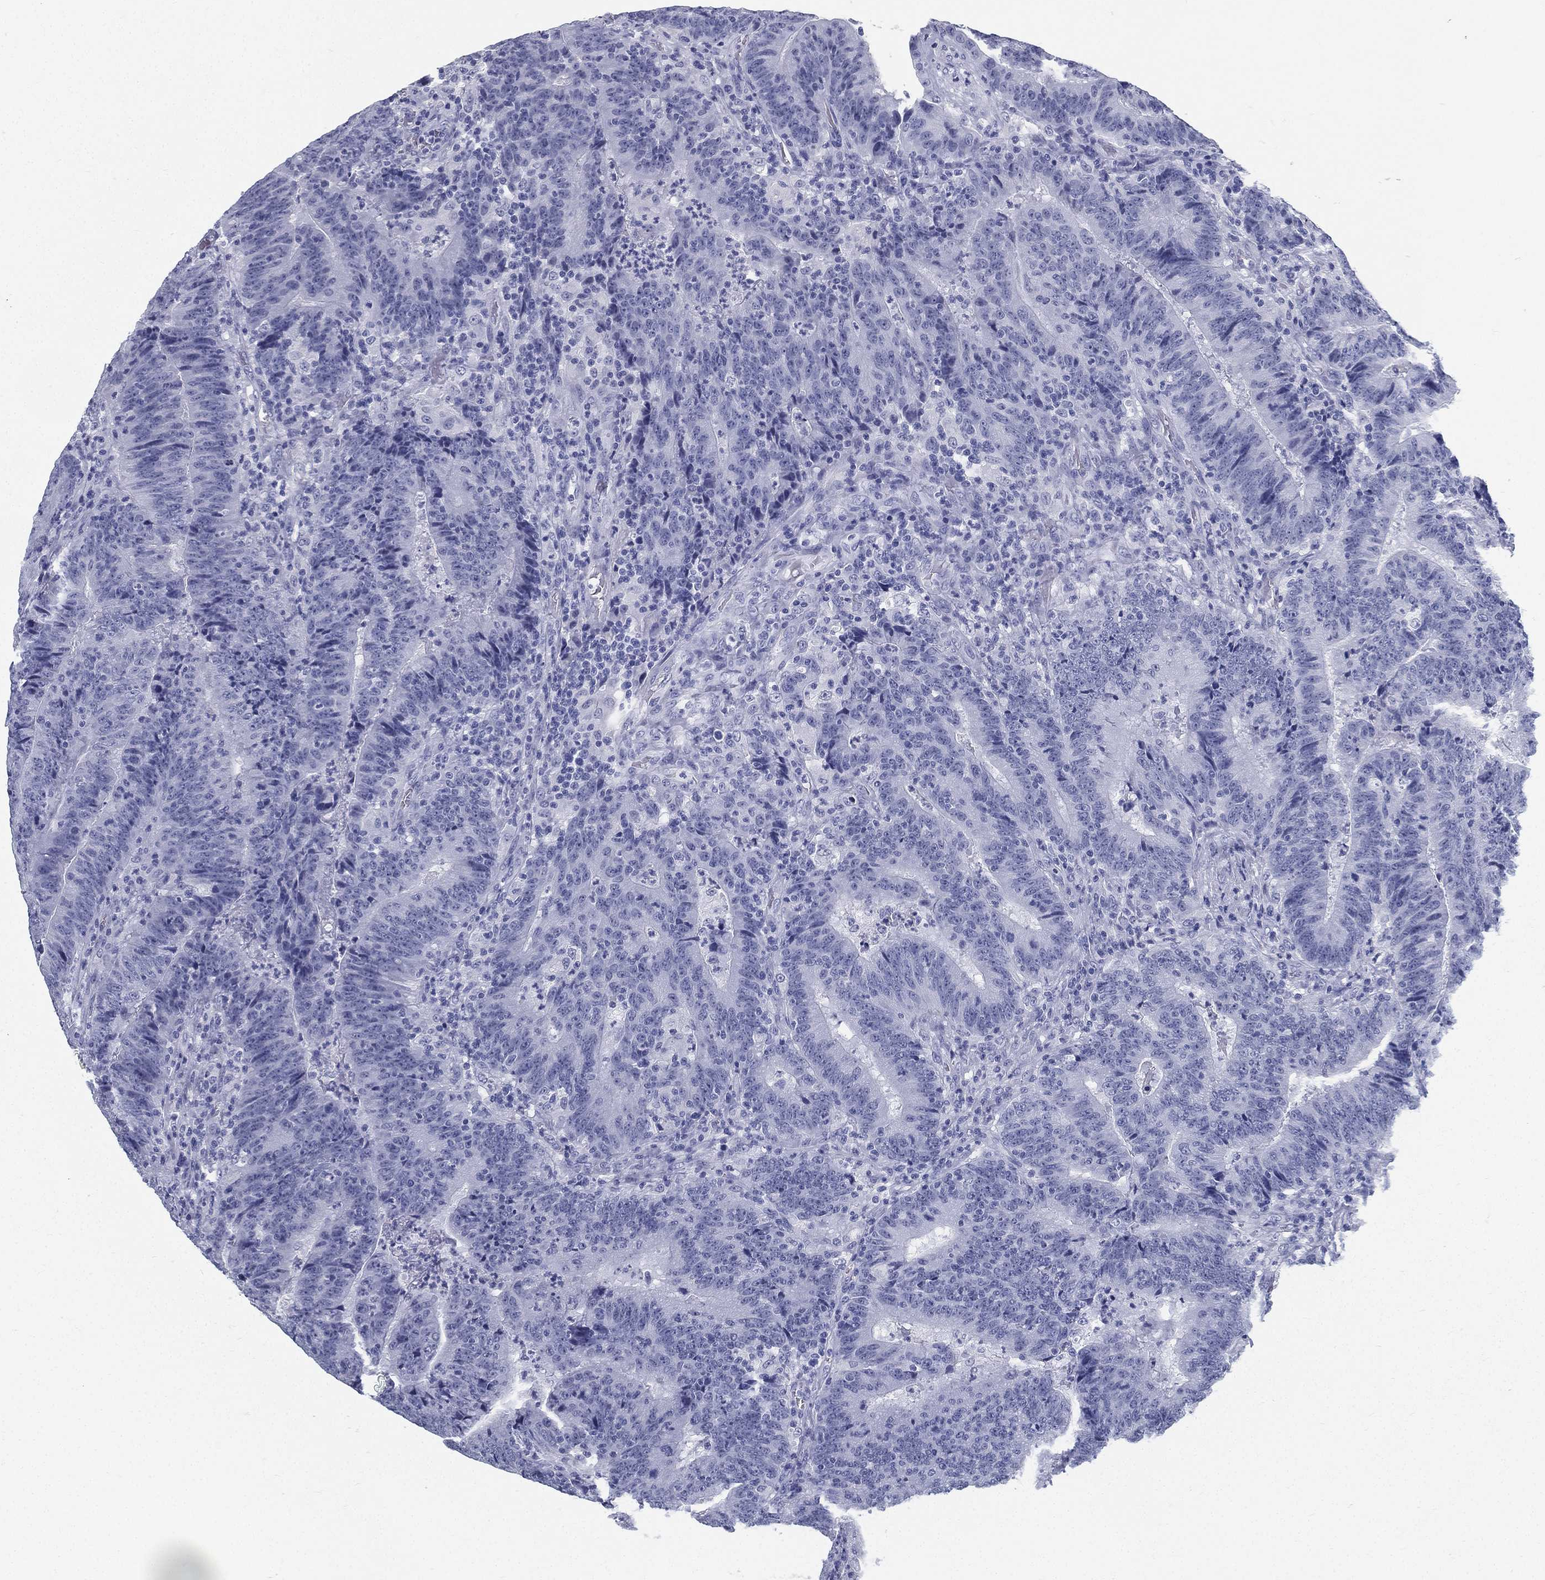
{"staining": {"intensity": "negative", "quantity": "none", "location": "none"}, "tissue": "colorectal cancer", "cell_type": "Tumor cells", "image_type": "cancer", "snomed": [{"axis": "morphology", "description": "Adenocarcinoma, NOS"}, {"axis": "topography", "description": "Colon"}], "caption": "Immunohistochemical staining of colorectal cancer (adenocarcinoma) exhibits no significant positivity in tumor cells.", "gene": "ATP1B2", "patient": {"sex": "female", "age": 75}}